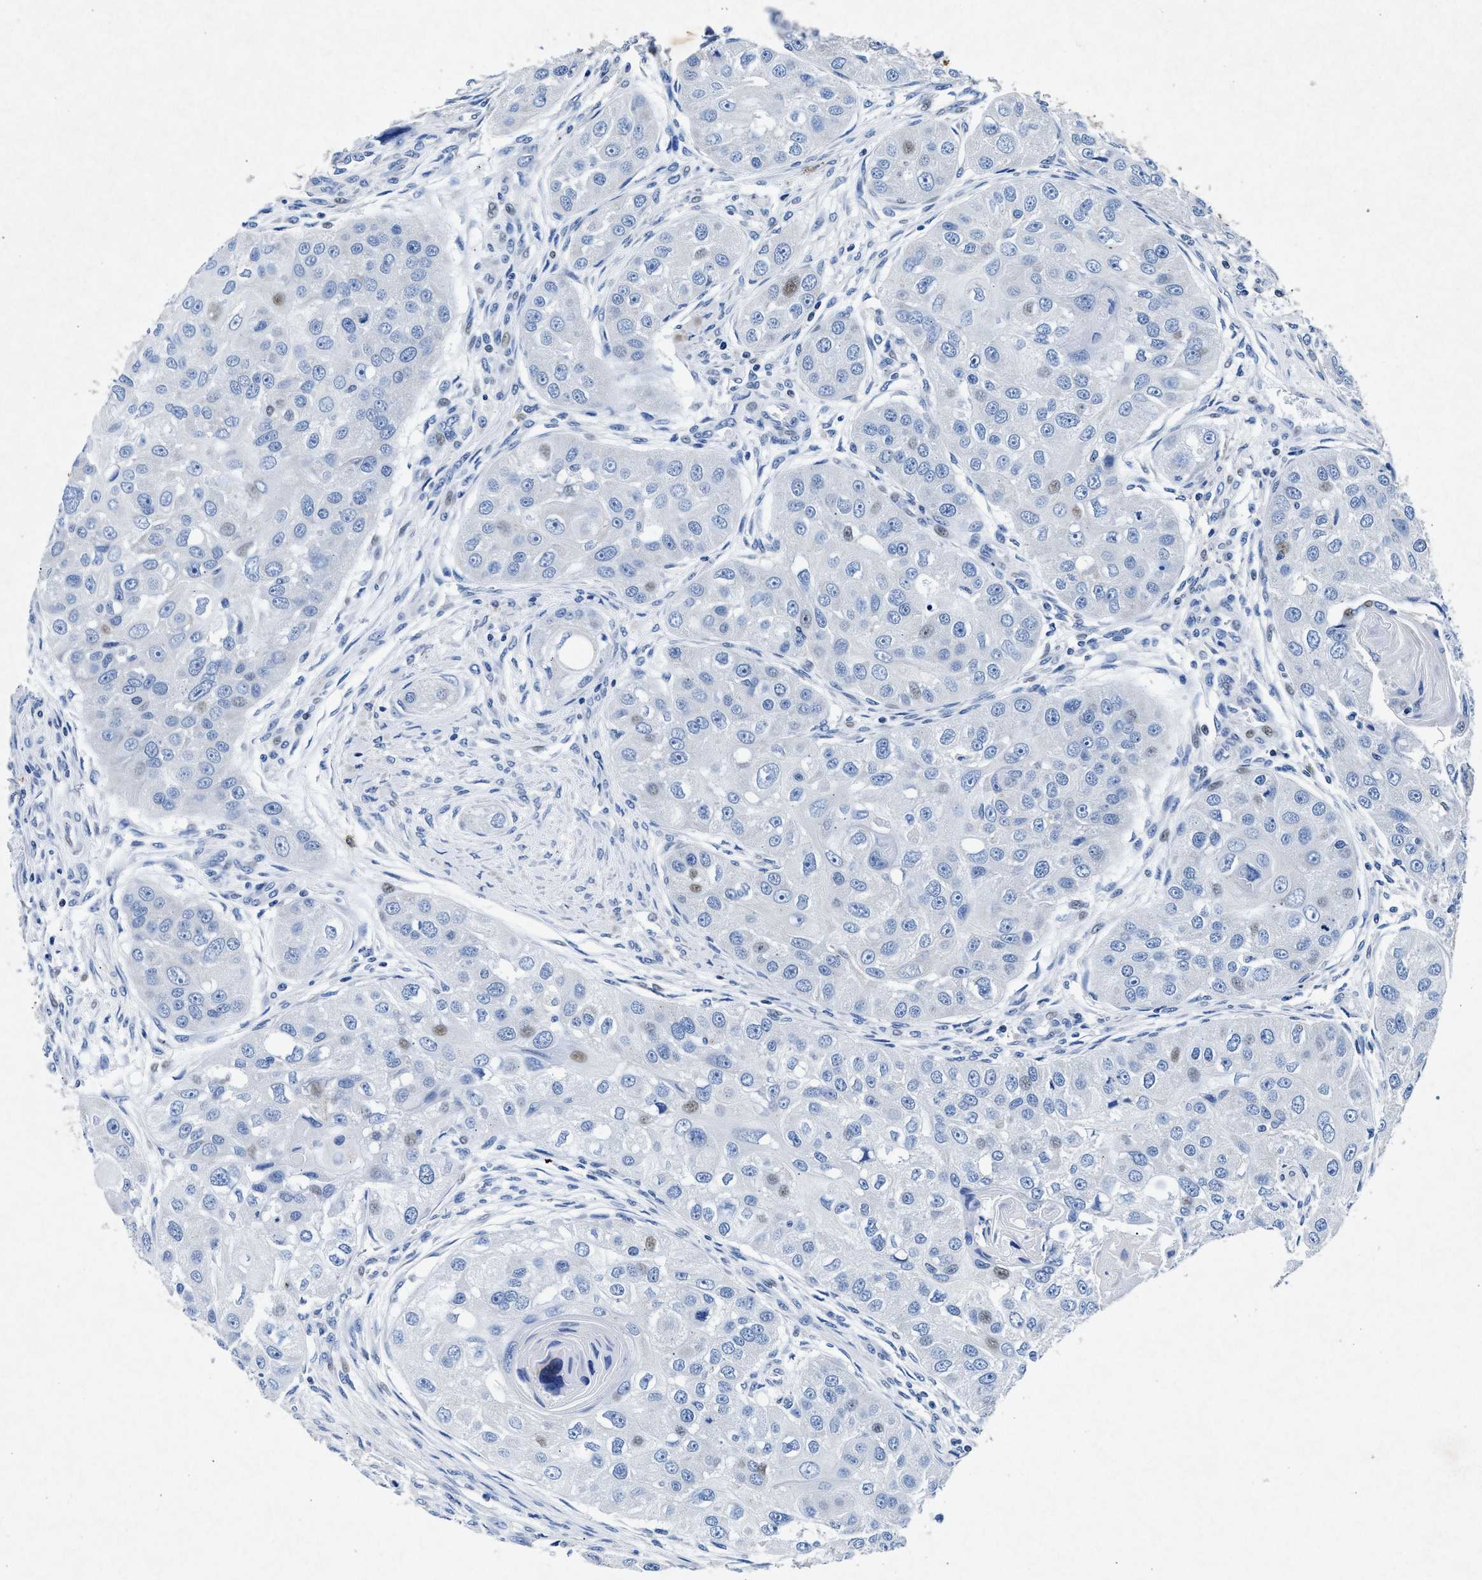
{"staining": {"intensity": "weak", "quantity": "<25%", "location": "nuclear"}, "tissue": "head and neck cancer", "cell_type": "Tumor cells", "image_type": "cancer", "snomed": [{"axis": "morphology", "description": "Normal tissue, NOS"}, {"axis": "morphology", "description": "Squamous cell carcinoma, NOS"}, {"axis": "topography", "description": "Skeletal muscle"}, {"axis": "topography", "description": "Head-Neck"}], "caption": "DAB immunohistochemical staining of human head and neck cancer shows no significant staining in tumor cells. The staining was performed using DAB (3,3'-diaminobenzidine) to visualize the protein expression in brown, while the nuclei were stained in blue with hematoxylin (Magnification: 20x).", "gene": "MAP6", "patient": {"sex": "male", "age": 51}}